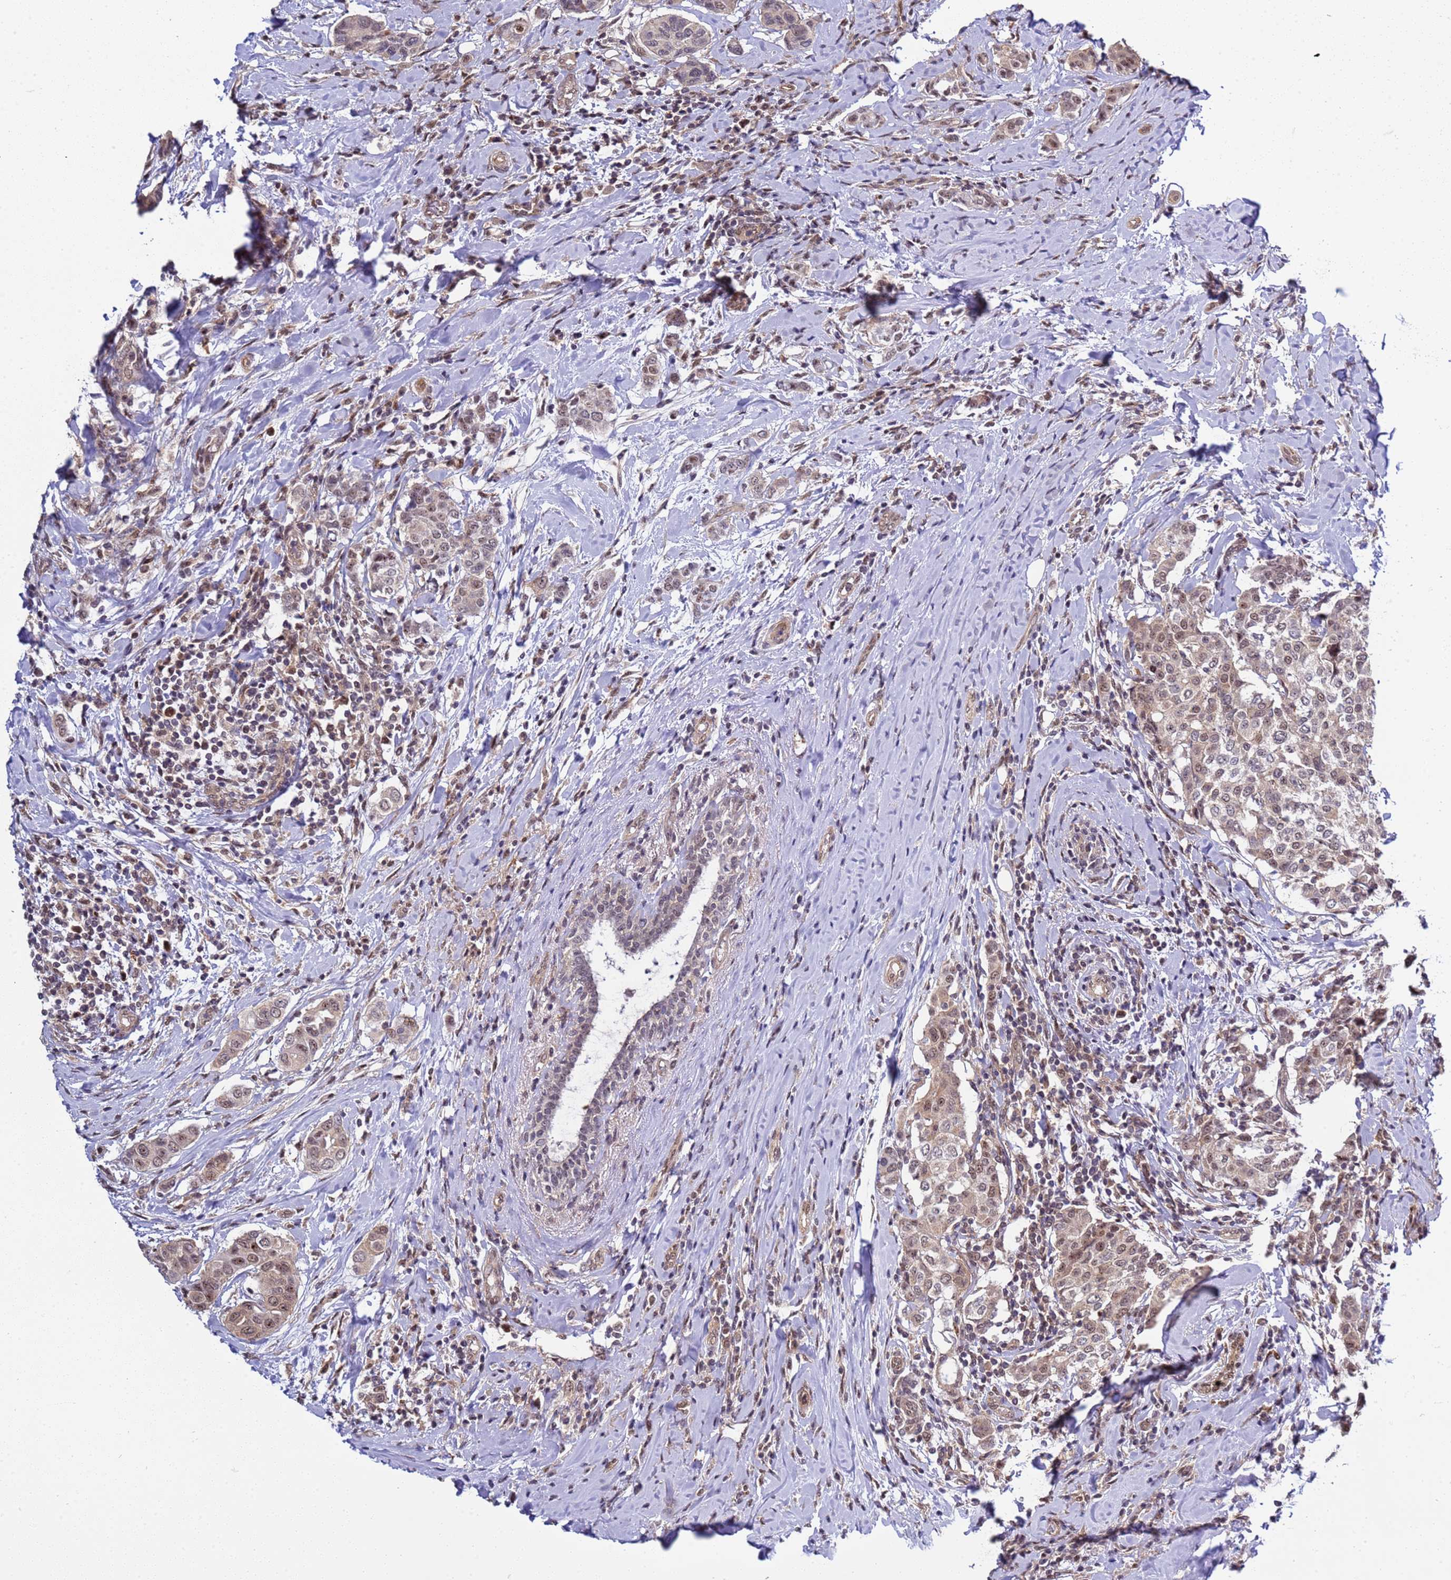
{"staining": {"intensity": "weak", "quantity": ">75%", "location": "cytoplasmic/membranous,nuclear"}, "tissue": "breast cancer", "cell_type": "Tumor cells", "image_type": "cancer", "snomed": [{"axis": "morphology", "description": "Lobular carcinoma"}, {"axis": "topography", "description": "Breast"}], "caption": "High-power microscopy captured an immunohistochemistry histopathology image of breast cancer (lobular carcinoma), revealing weak cytoplasmic/membranous and nuclear expression in about >75% of tumor cells. (DAB = brown stain, brightfield microscopy at high magnification).", "gene": "GEN1", "patient": {"sex": "female", "age": 51}}